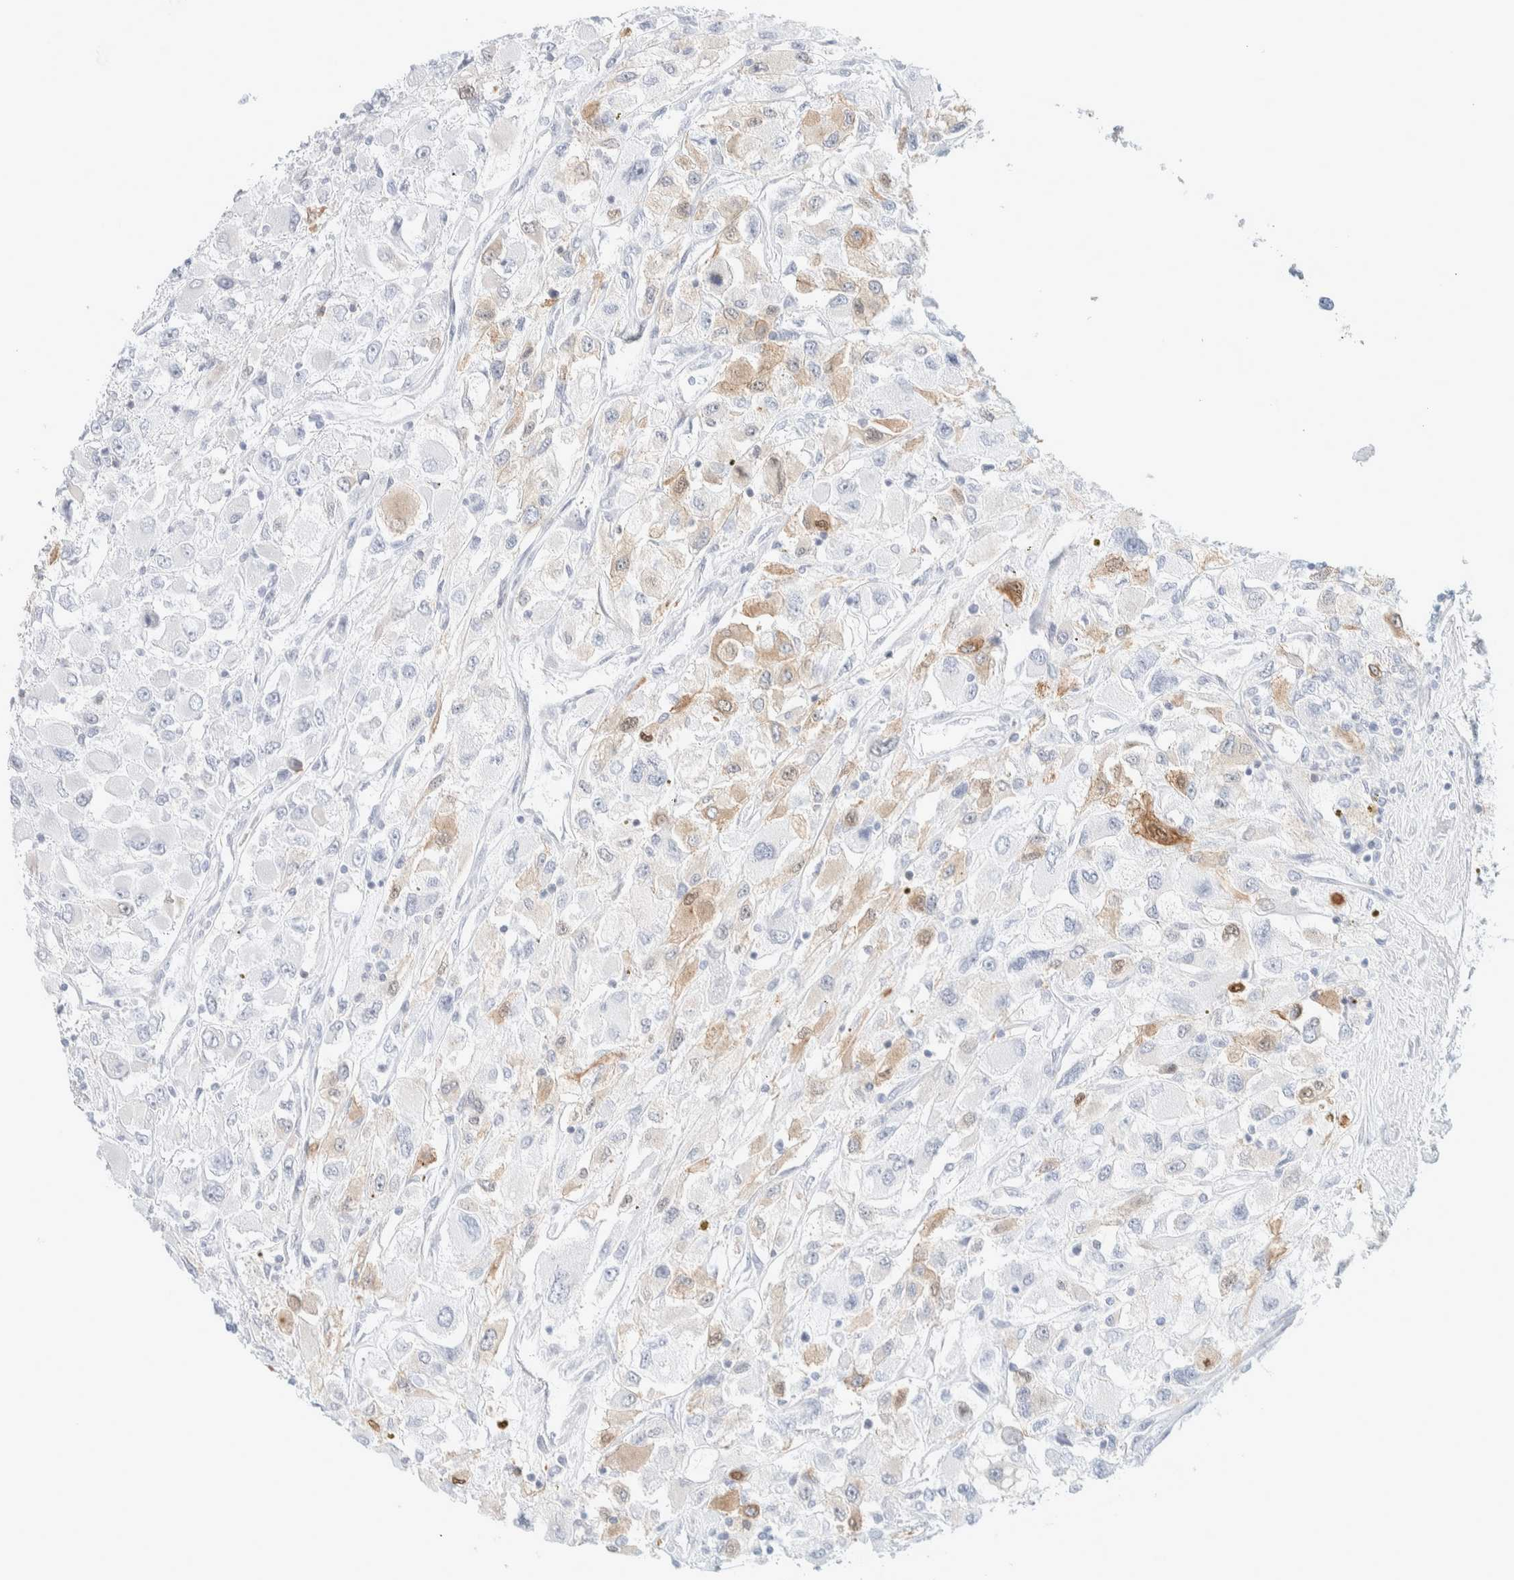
{"staining": {"intensity": "weak", "quantity": "<25%", "location": "cytoplasmic/membranous"}, "tissue": "renal cancer", "cell_type": "Tumor cells", "image_type": "cancer", "snomed": [{"axis": "morphology", "description": "Adenocarcinoma, NOS"}, {"axis": "topography", "description": "Kidney"}], "caption": "This is an immunohistochemistry (IHC) histopathology image of adenocarcinoma (renal). There is no expression in tumor cells.", "gene": "ATCAY", "patient": {"sex": "female", "age": 52}}